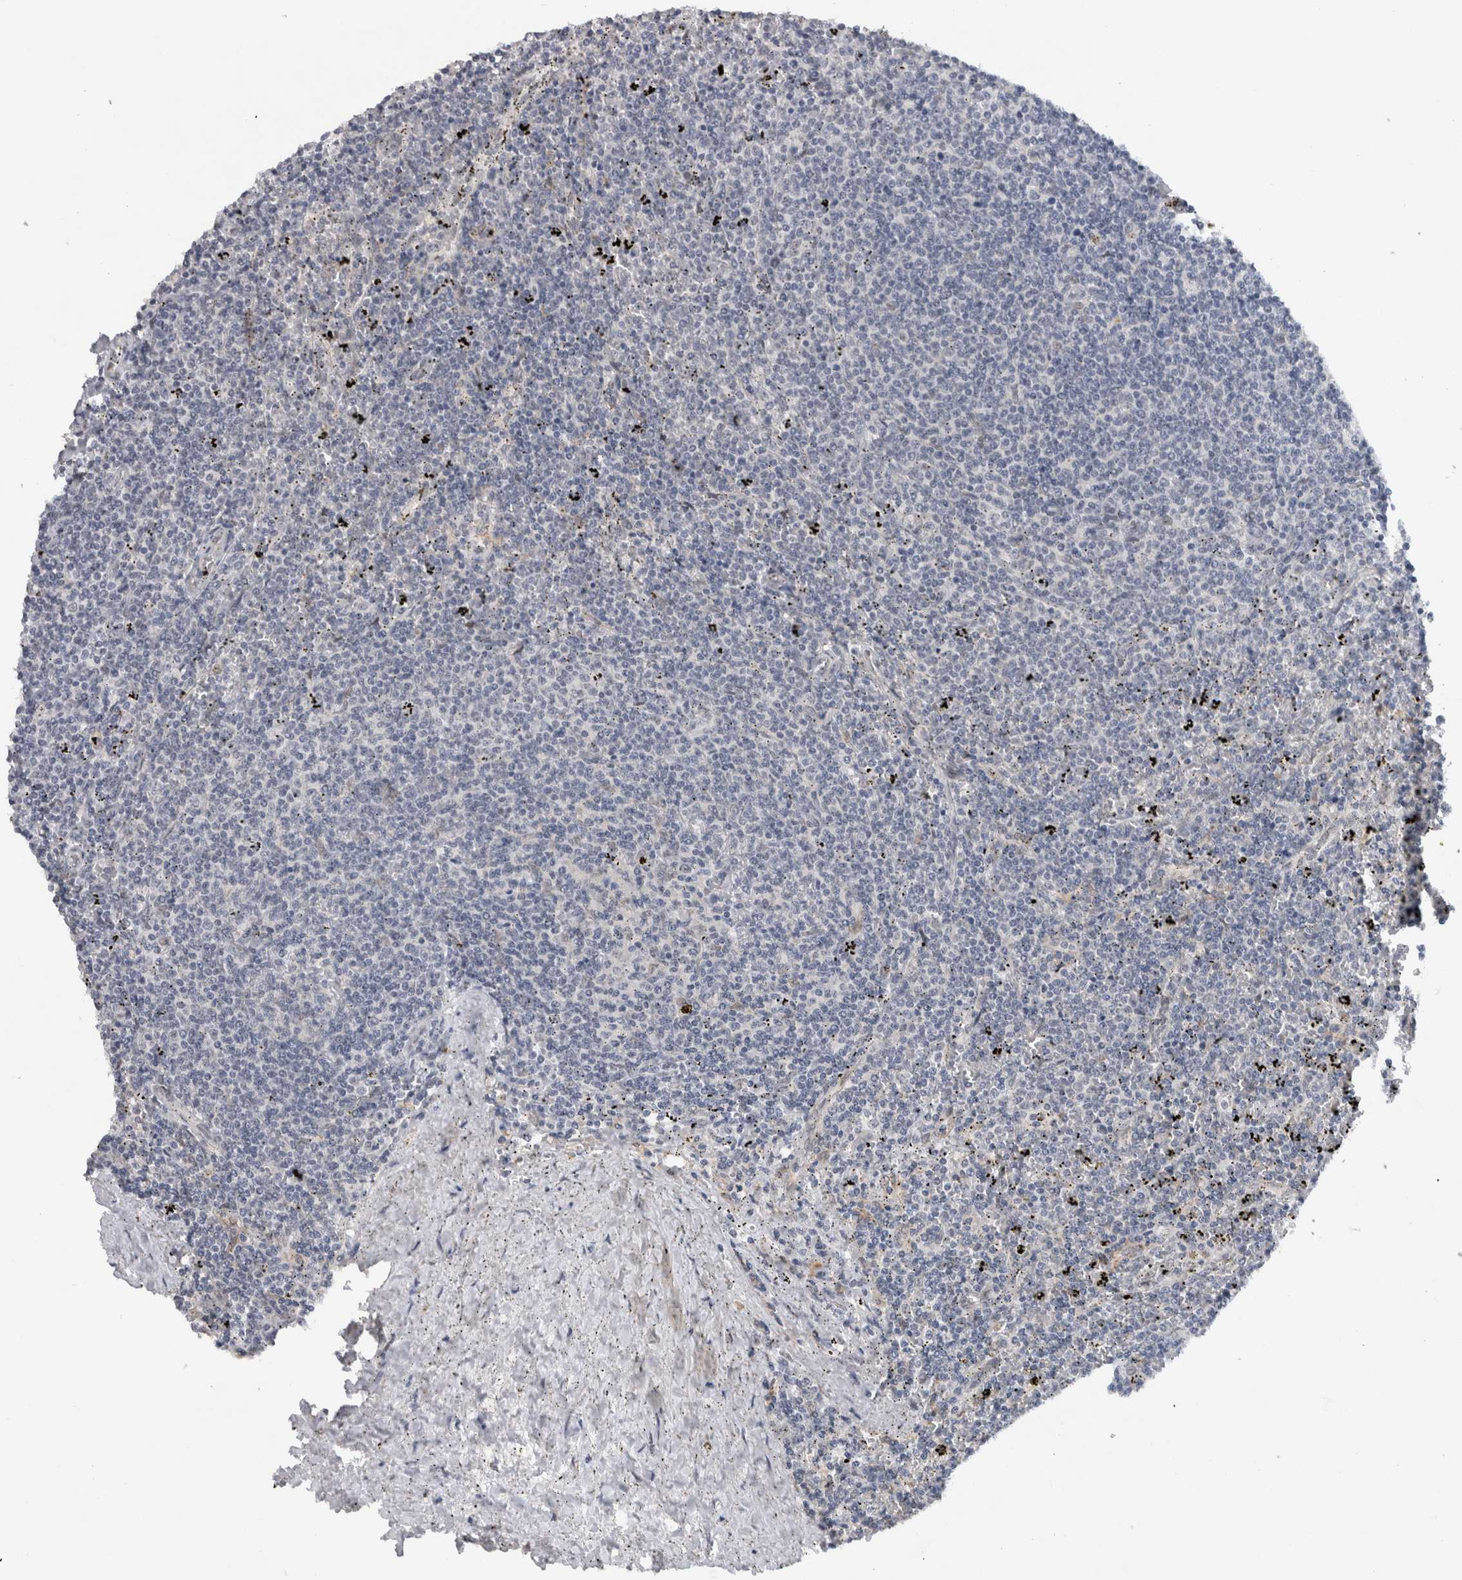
{"staining": {"intensity": "negative", "quantity": "none", "location": "none"}, "tissue": "lymphoma", "cell_type": "Tumor cells", "image_type": "cancer", "snomed": [{"axis": "morphology", "description": "Malignant lymphoma, non-Hodgkin's type, Low grade"}, {"axis": "topography", "description": "Spleen"}], "caption": "A micrograph of low-grade malignant lymphoma, non-Hodgkin's type stained for a protein reveals no brown staining in tumor cells. The staining was performed using DAB (3,3'-diaminobenzidine) to visualize the protein expression in brown, while the nuclei were stained in blue with hematoxylin (Magnification: 20x).", "gene": "PRXL2A", "patient": {"sex": "female", "age": 50}}